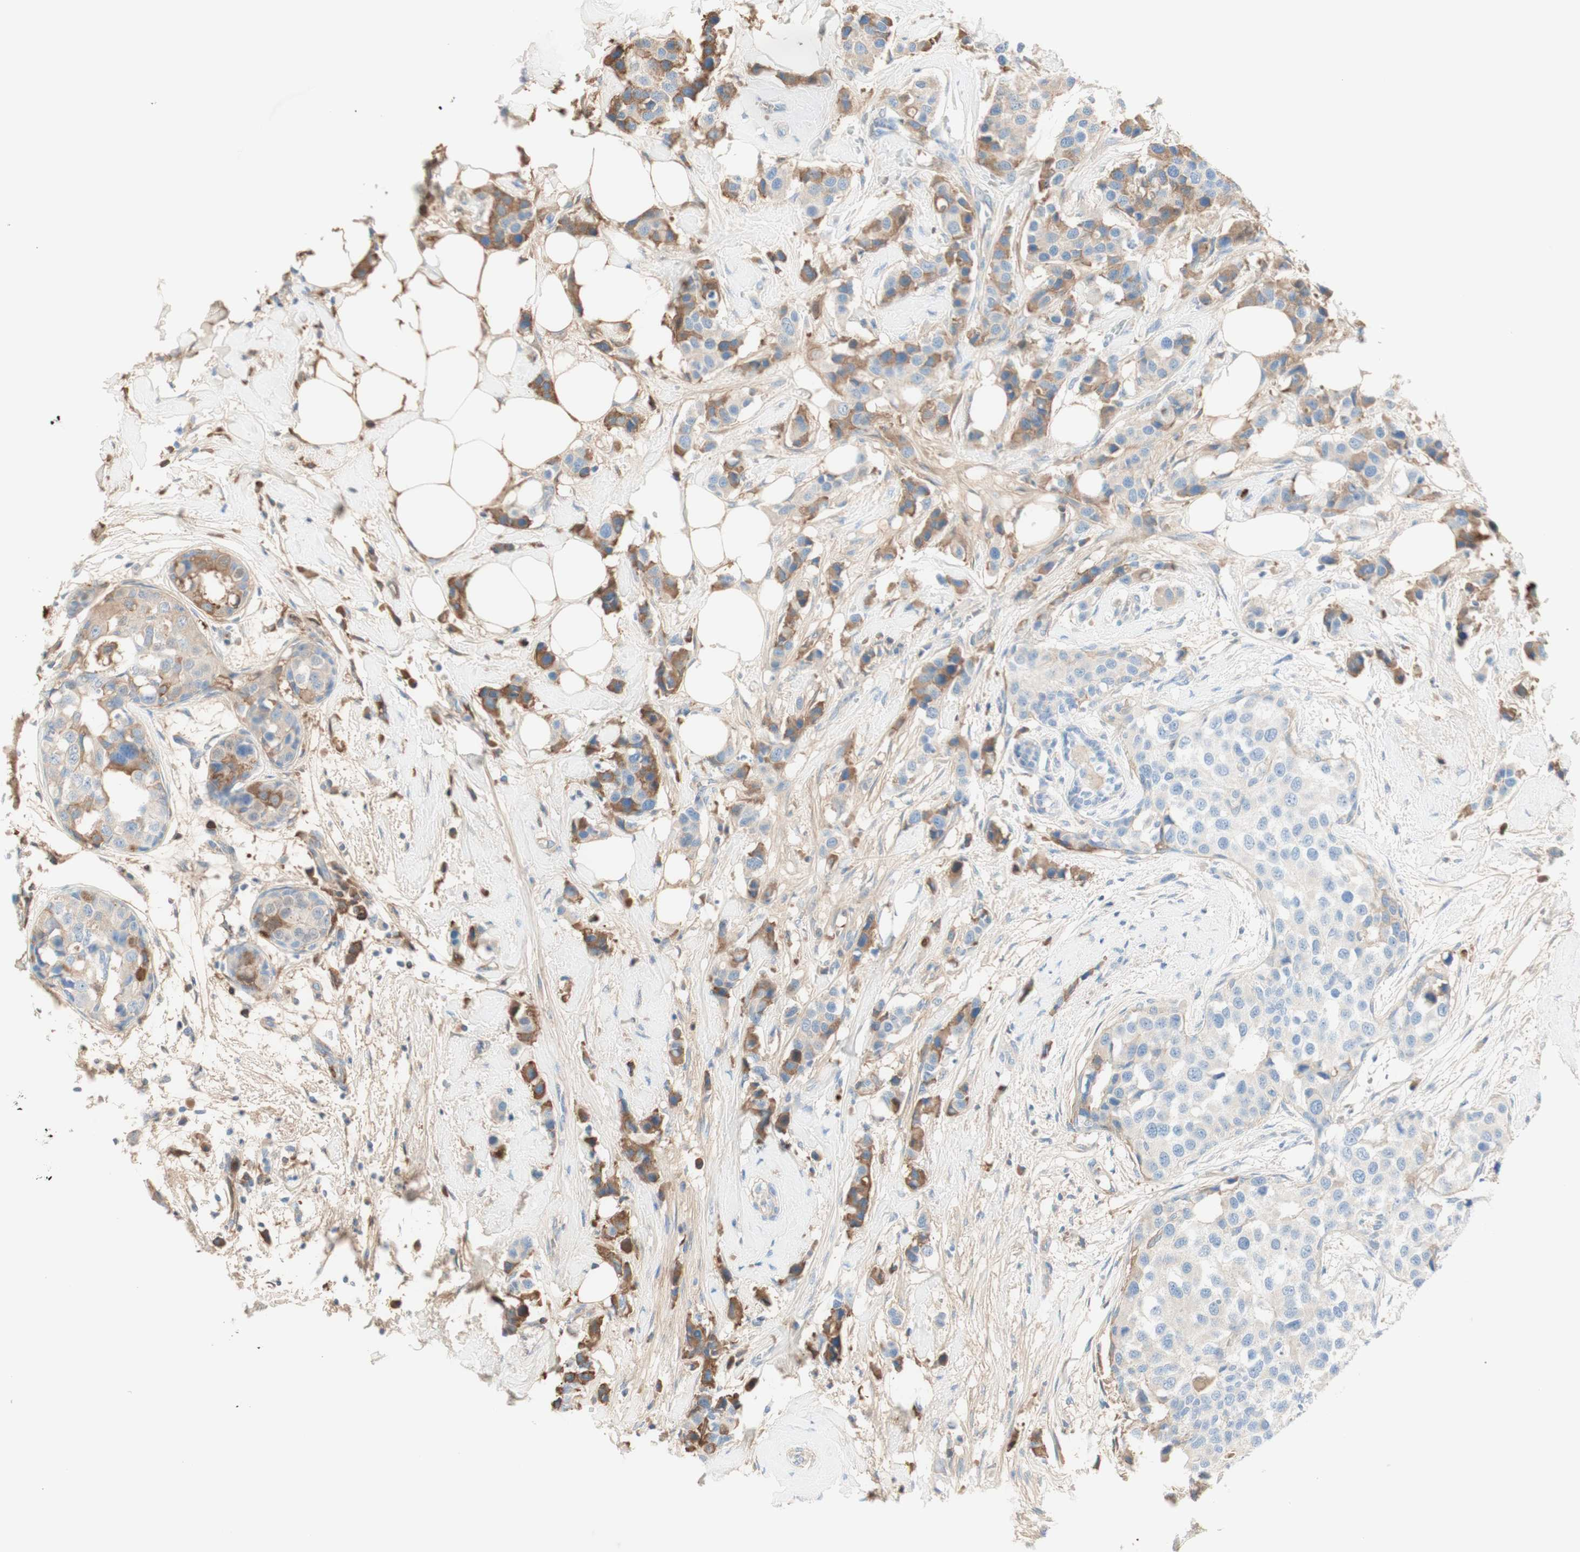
{"staining": {"intensity": "moderate", "quantity": "25%-75%", "location": "cytoplasmic/membranous"}, "tissue": "breast cancer", "cell_type": "Tumor cells", "image_type": "cancer", "snomed": [{"axis": "morphology", "description": "Normal tissue, NOS"}, {"axis": "morphology", "description": "Duct carcinoma"}, {"axis": "topography", "description": "Breast"}], "caption": "Tumor cells display medium levels of moderate cytoplasmic/membranous expression in about 25%-75% of cells in human breast invasive ductal carcinoma. Immunohistochemistry stains the protein in brown and the nuclei are stained blue.", "gene": "KNG1", "patient": {"sex": "female", "age": 50}}